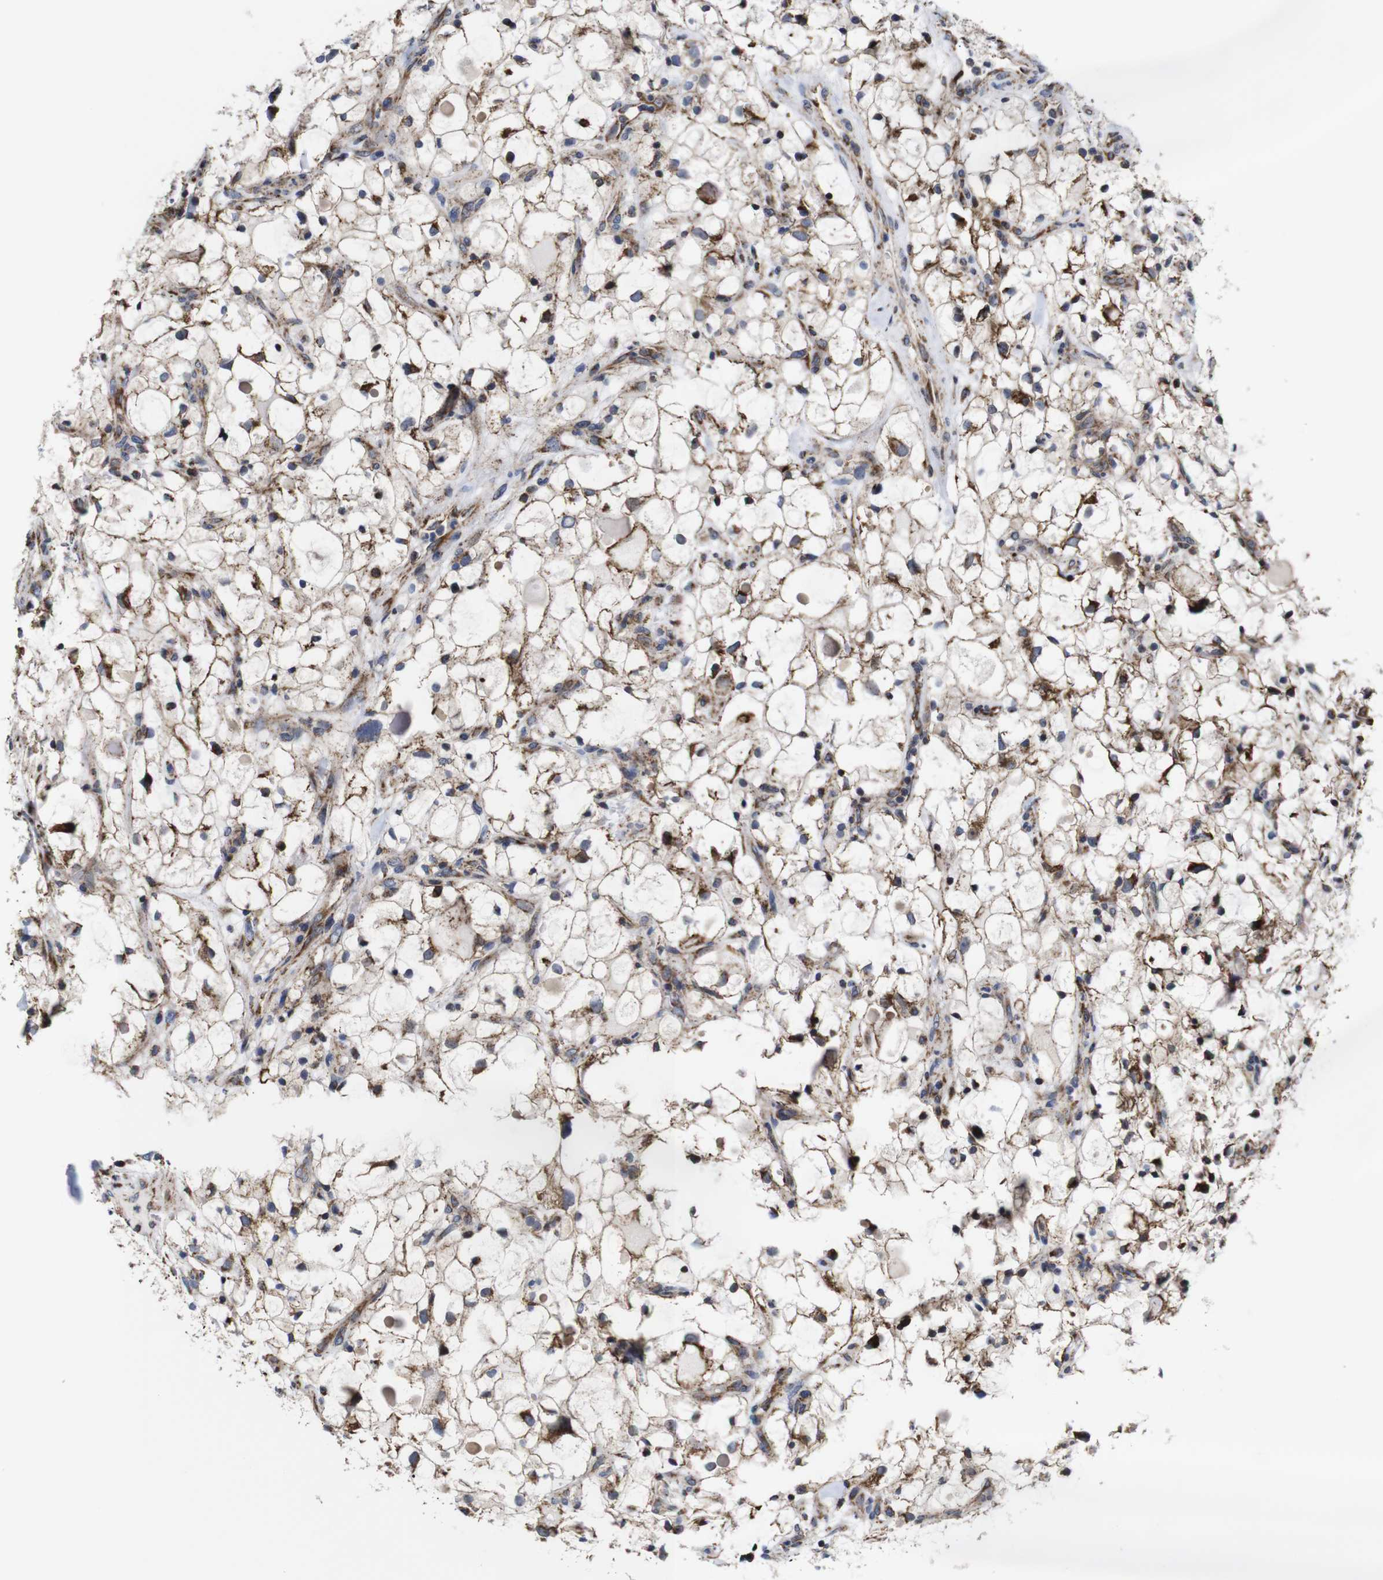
{"staining": {"intensity": "moderate", "quantity": "25%-75%", "location": "cytoplasmic/membranous"}, "tissue": "renal cancer", "cell_type": "Tumor cells", "image_type": "cancer", "snomed": [{"axis": "morphology", "description": "Adenocarcinoma, NOS"}, {"axis": "topography", "description": "Kidney"}], "caption": "Moderate cytoplasmic/membranous protein expression is present in approximately 25%-75% of tumor cells in renal adenocarcinoma. The staining was performed using DAB (3,3'-diaminobenzidine) to visualize the protein expression in brown, while the nuclei were stained in blue with hematoxylin (Magnification: 20x).", "gene": "C17orf80", "patient": {"sex": "female", "age": 60}}